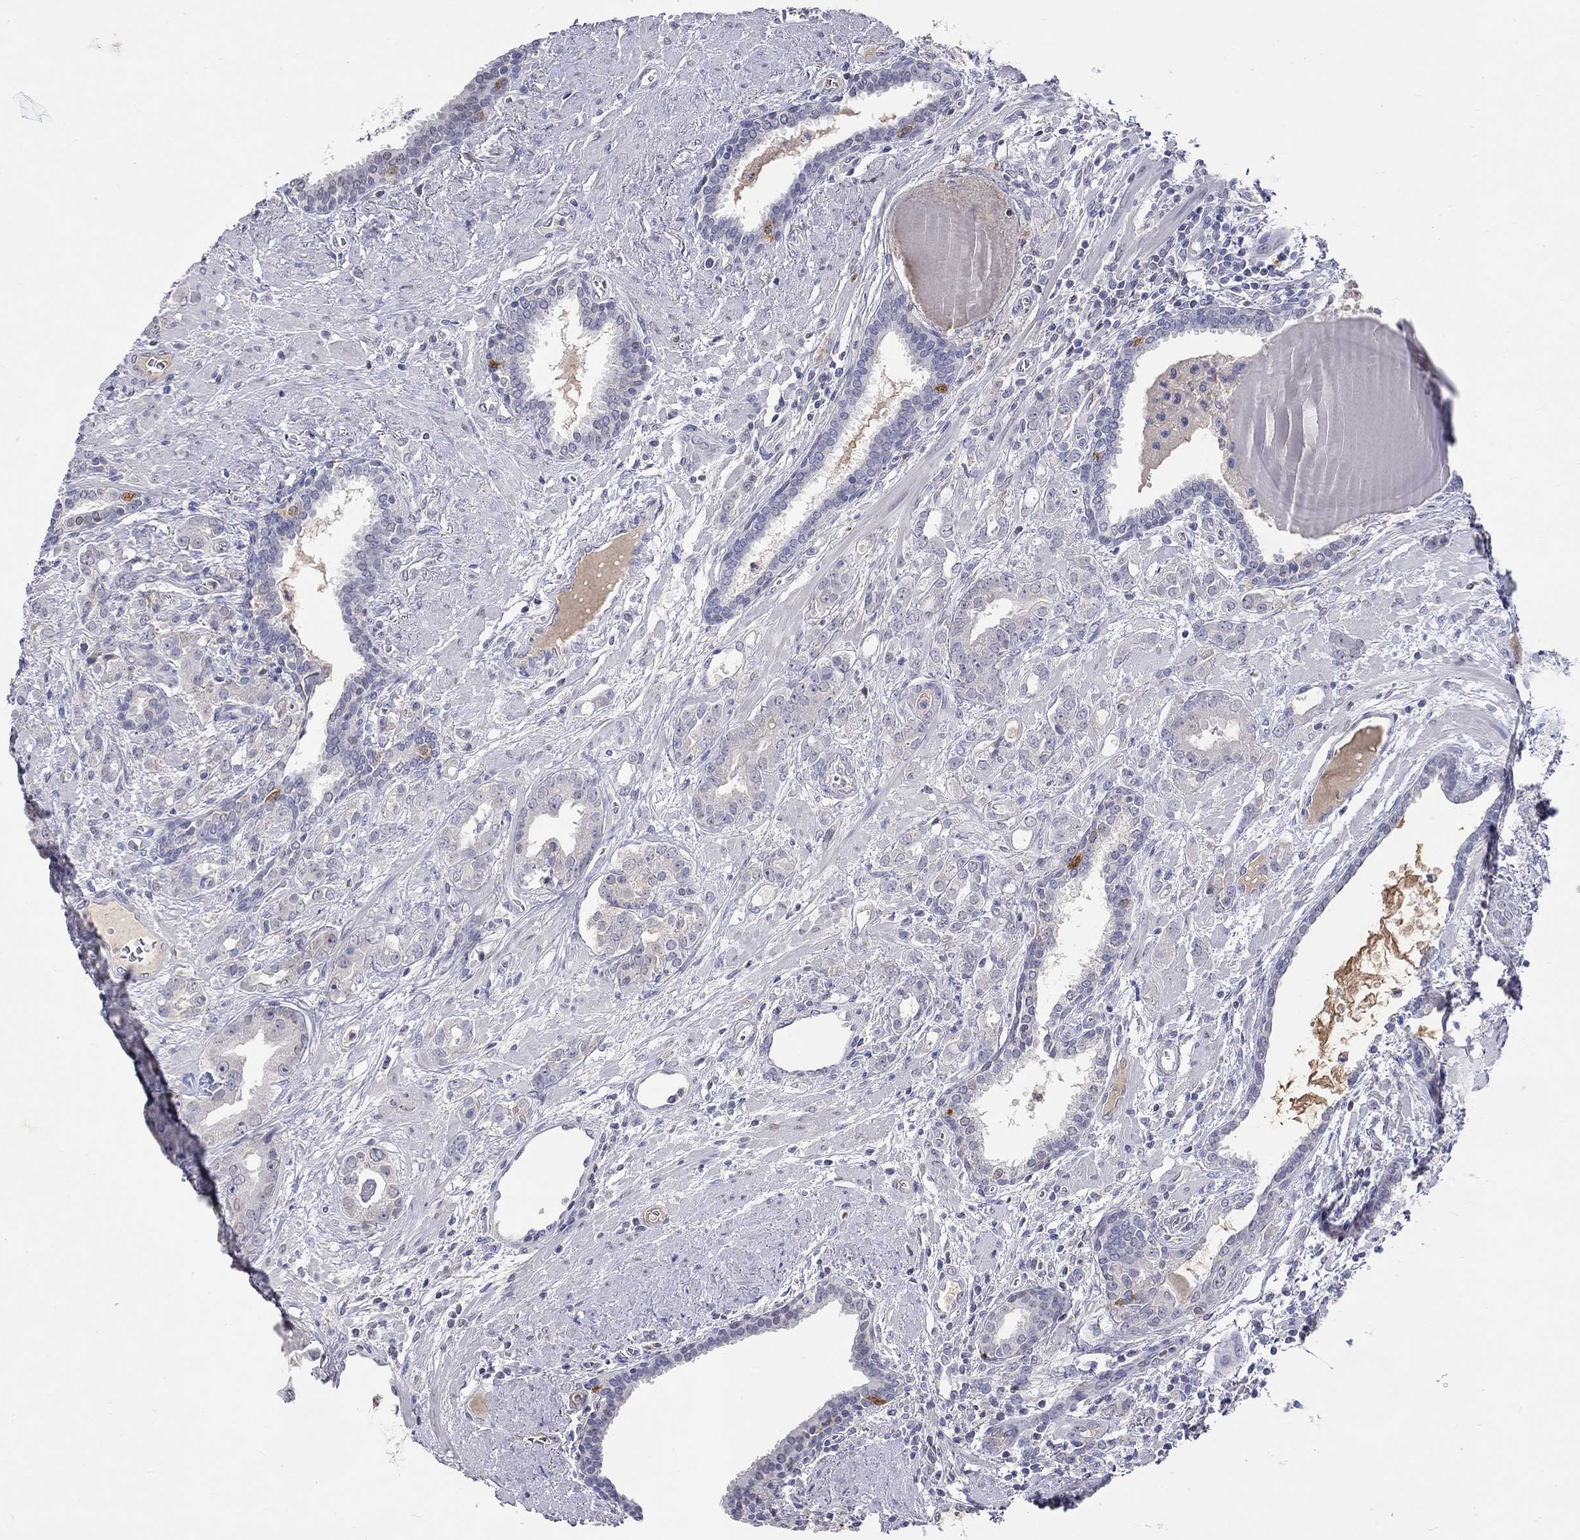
{"staining": {"intensity": "negative", "quantity": "none", "location": "none"}, "tissue": "prostate cancer", "cell_type": "Tumor cells", "image_type": "cancer", "snomed": [{"axis": "morphology", "description": "Adenocarcinoma, NOS"}, {"axis": "topography", "description": "Prostate"}], "caption": "DAB immunohistochemical staining of human adenocarcinoma (prostate) reveals no significant expression in tumor cells.", "gene": "LRFN4", "patient": {"sex": "male", "age": 57}}